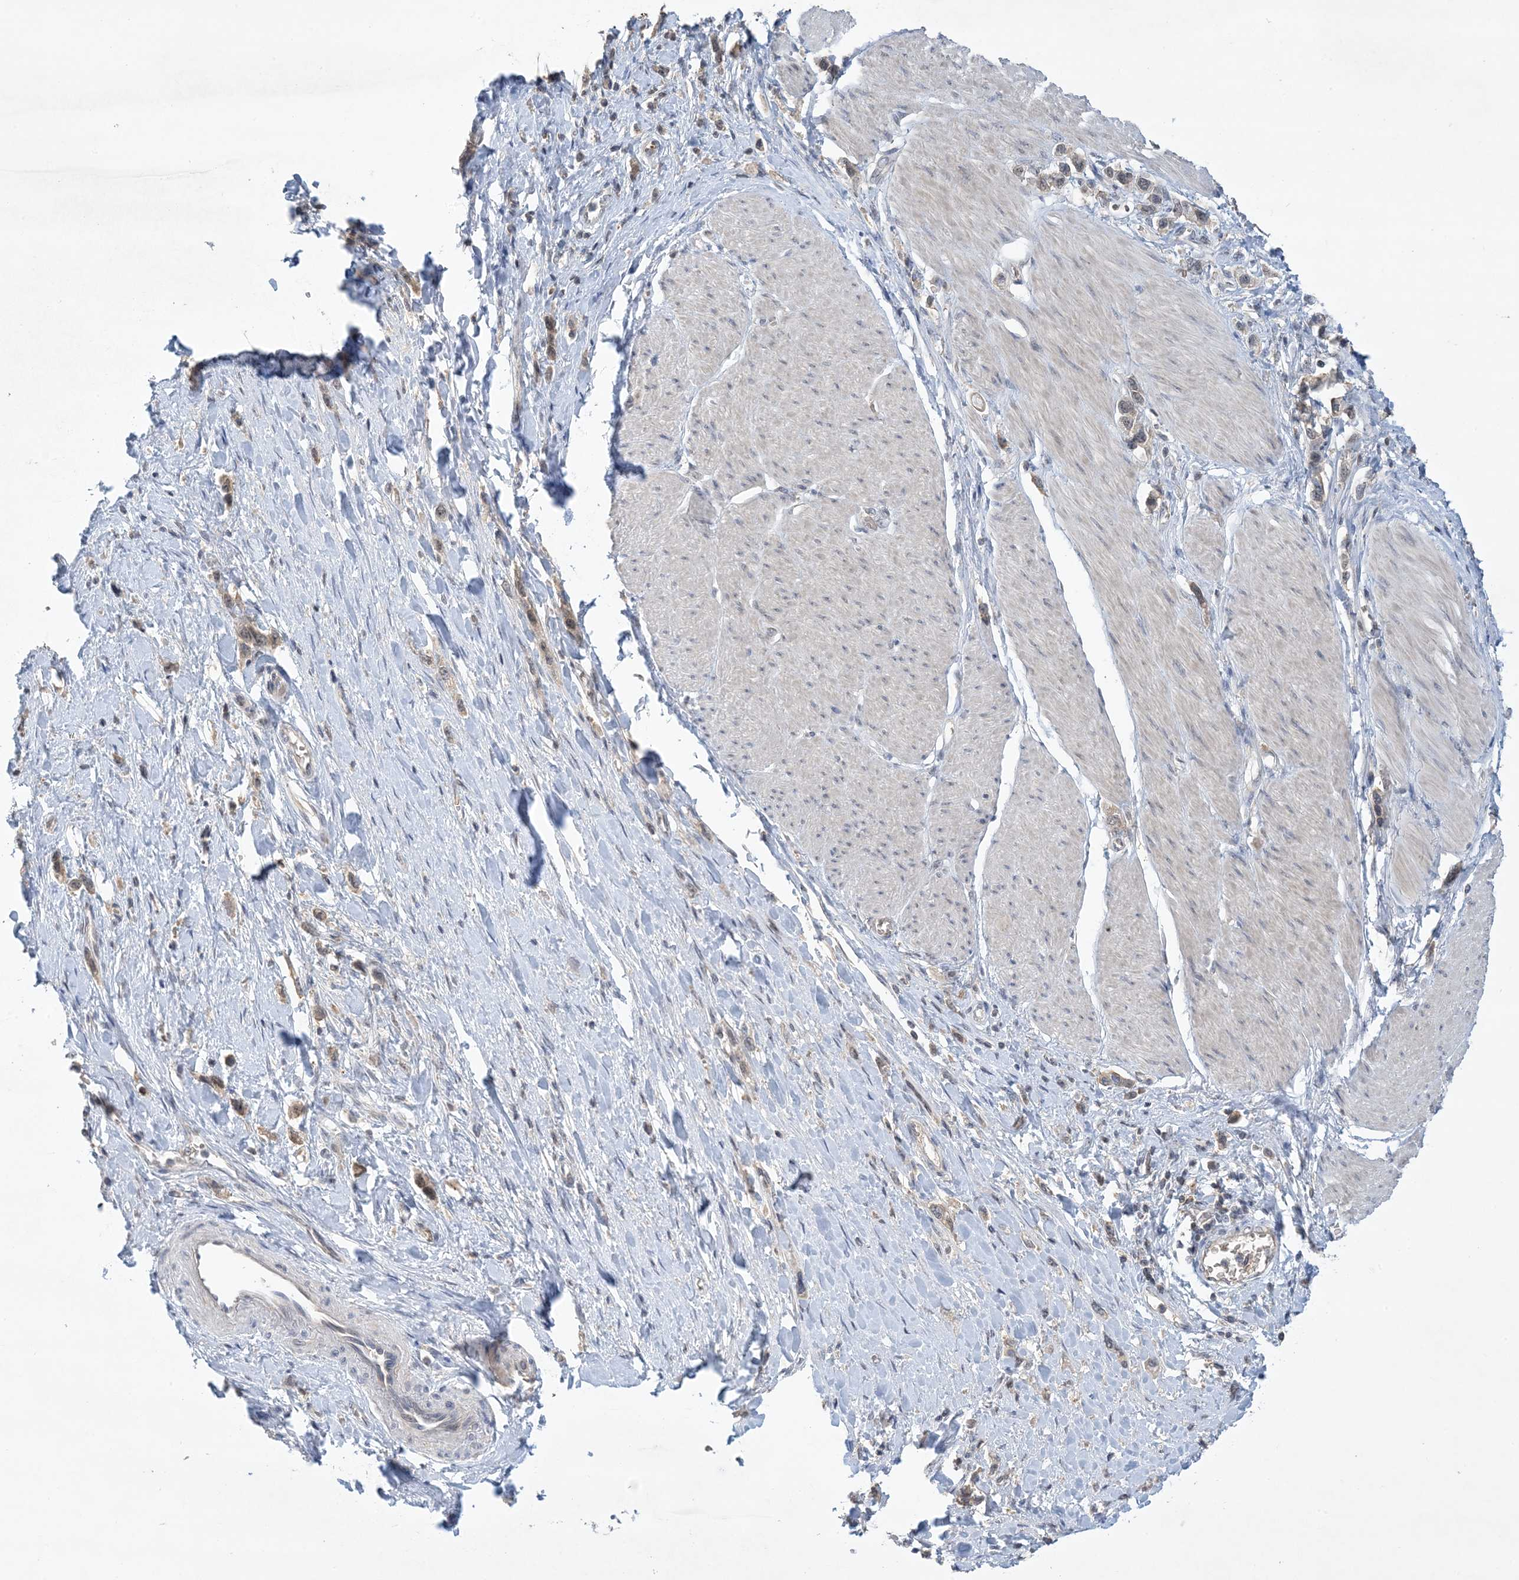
{"staining": {"intensity": "weak", "quantity": "<25%", "location": "cytoplasmic/membranous"}, "tissue": "stomach cancer", "cell_type": "Tumor cells", "image_type": "cancer", "snomed": [{"axis": "morphology", "description": "Adenocarcinoma, NOS"}, {"axis": "topography", "description": "Stomach"}], "caption": "DAB (3,3'-diaminobenzidine) immunohistochemical staining of human stomach cancer (adenocarcinoma) demonstrates no significant positivity in tumor cells.", "gene": "UBE2E1", "patient": {"sex": "female", "age": 65}}